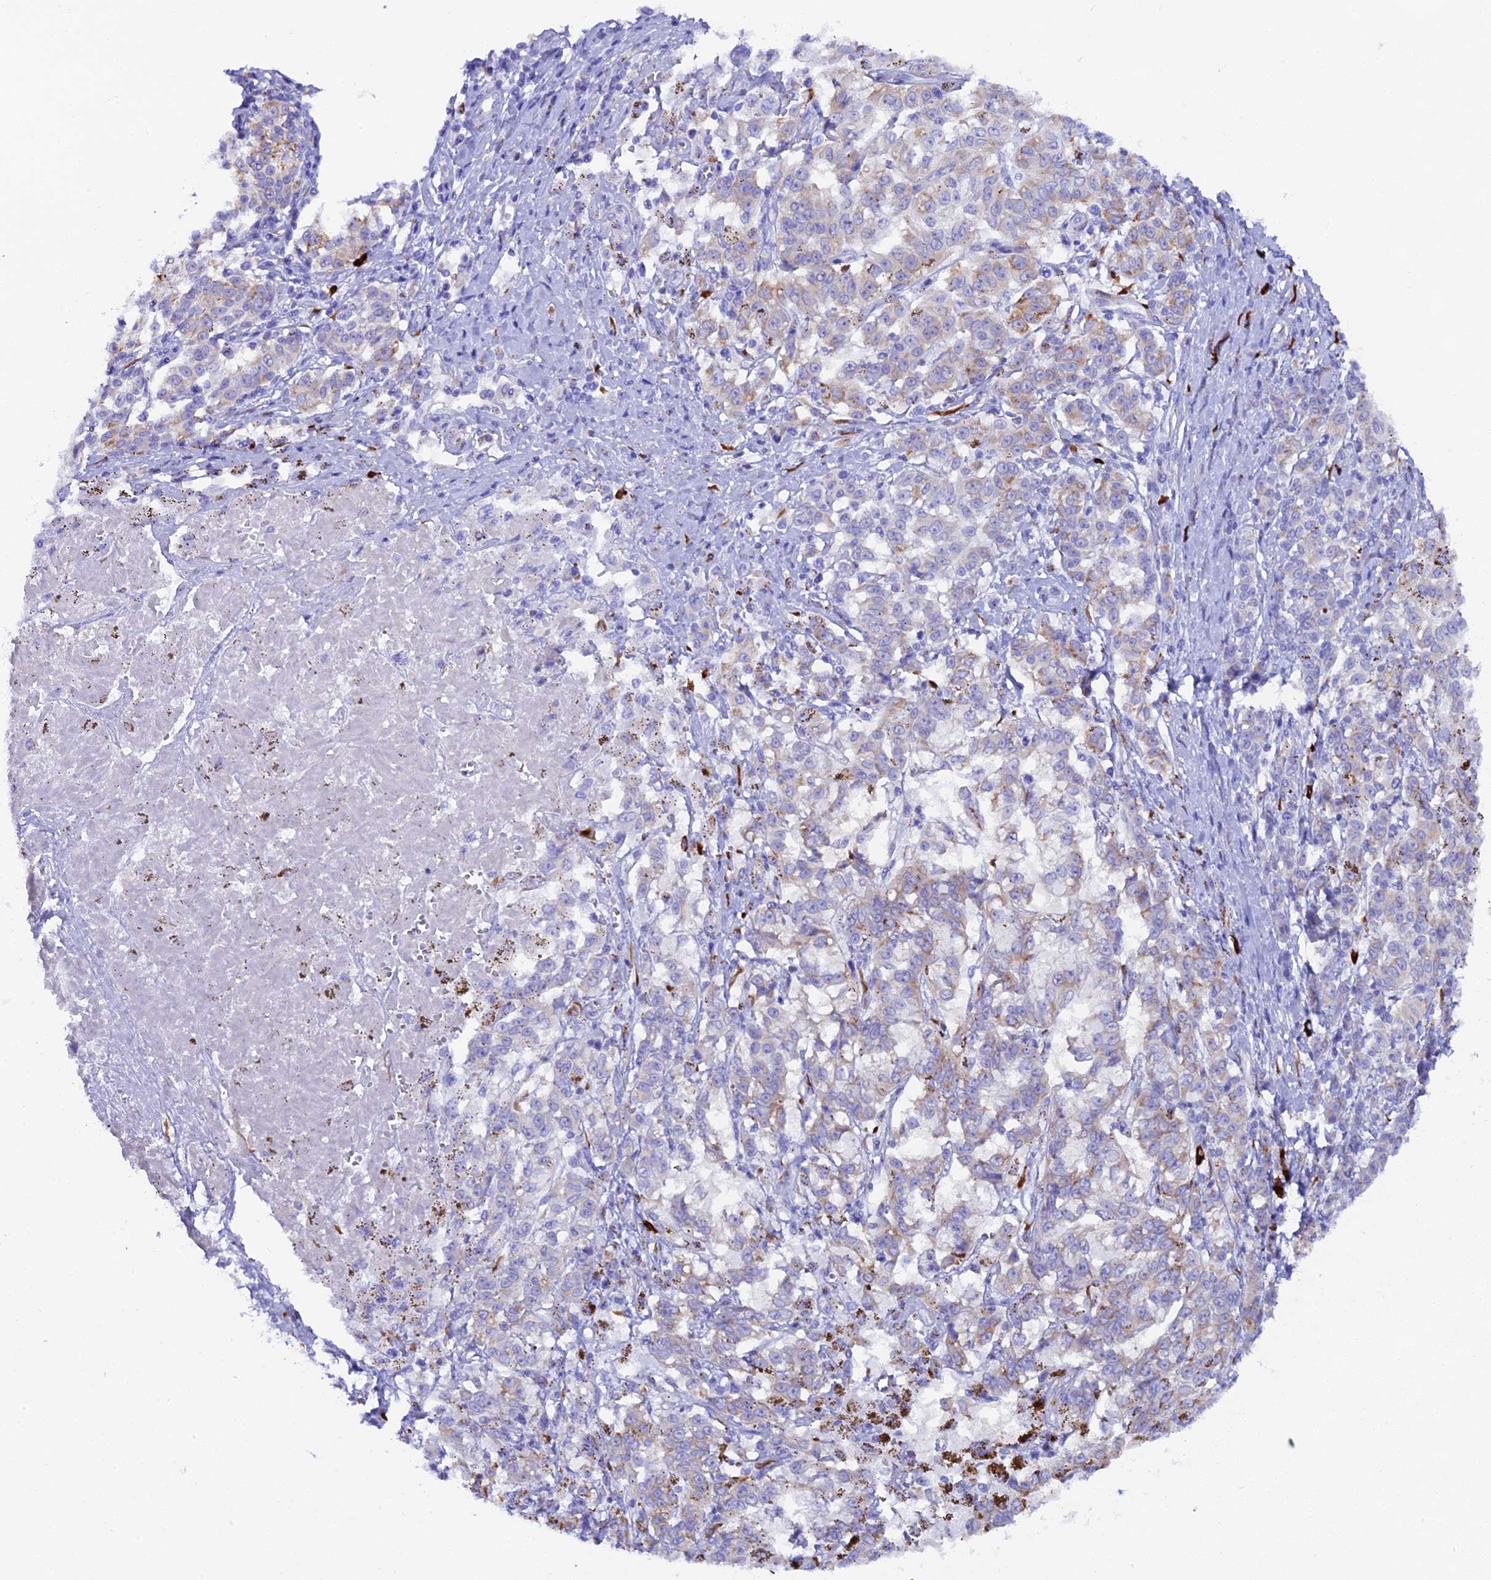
{"staining": {"intensity": "weak", "quantity": "<25%", "location": "cytoplasmic/membranous"}, "tissue": "melanoma", "cell_type": "Tumor cells", "image_type": "cancer", "snomed": [{"axis": "morphology", "description": "Malignant melanoma, NOS"}, {"axis": "topography", "description": "Skin"}], "caption": "Immunohistochemistry (IHC) micrograph of melanoma stained for a protein (brown), which reveals no staining in tumor cells.", "gene": "FKBP11", "patient": {"sex": "female", "age": 72}}